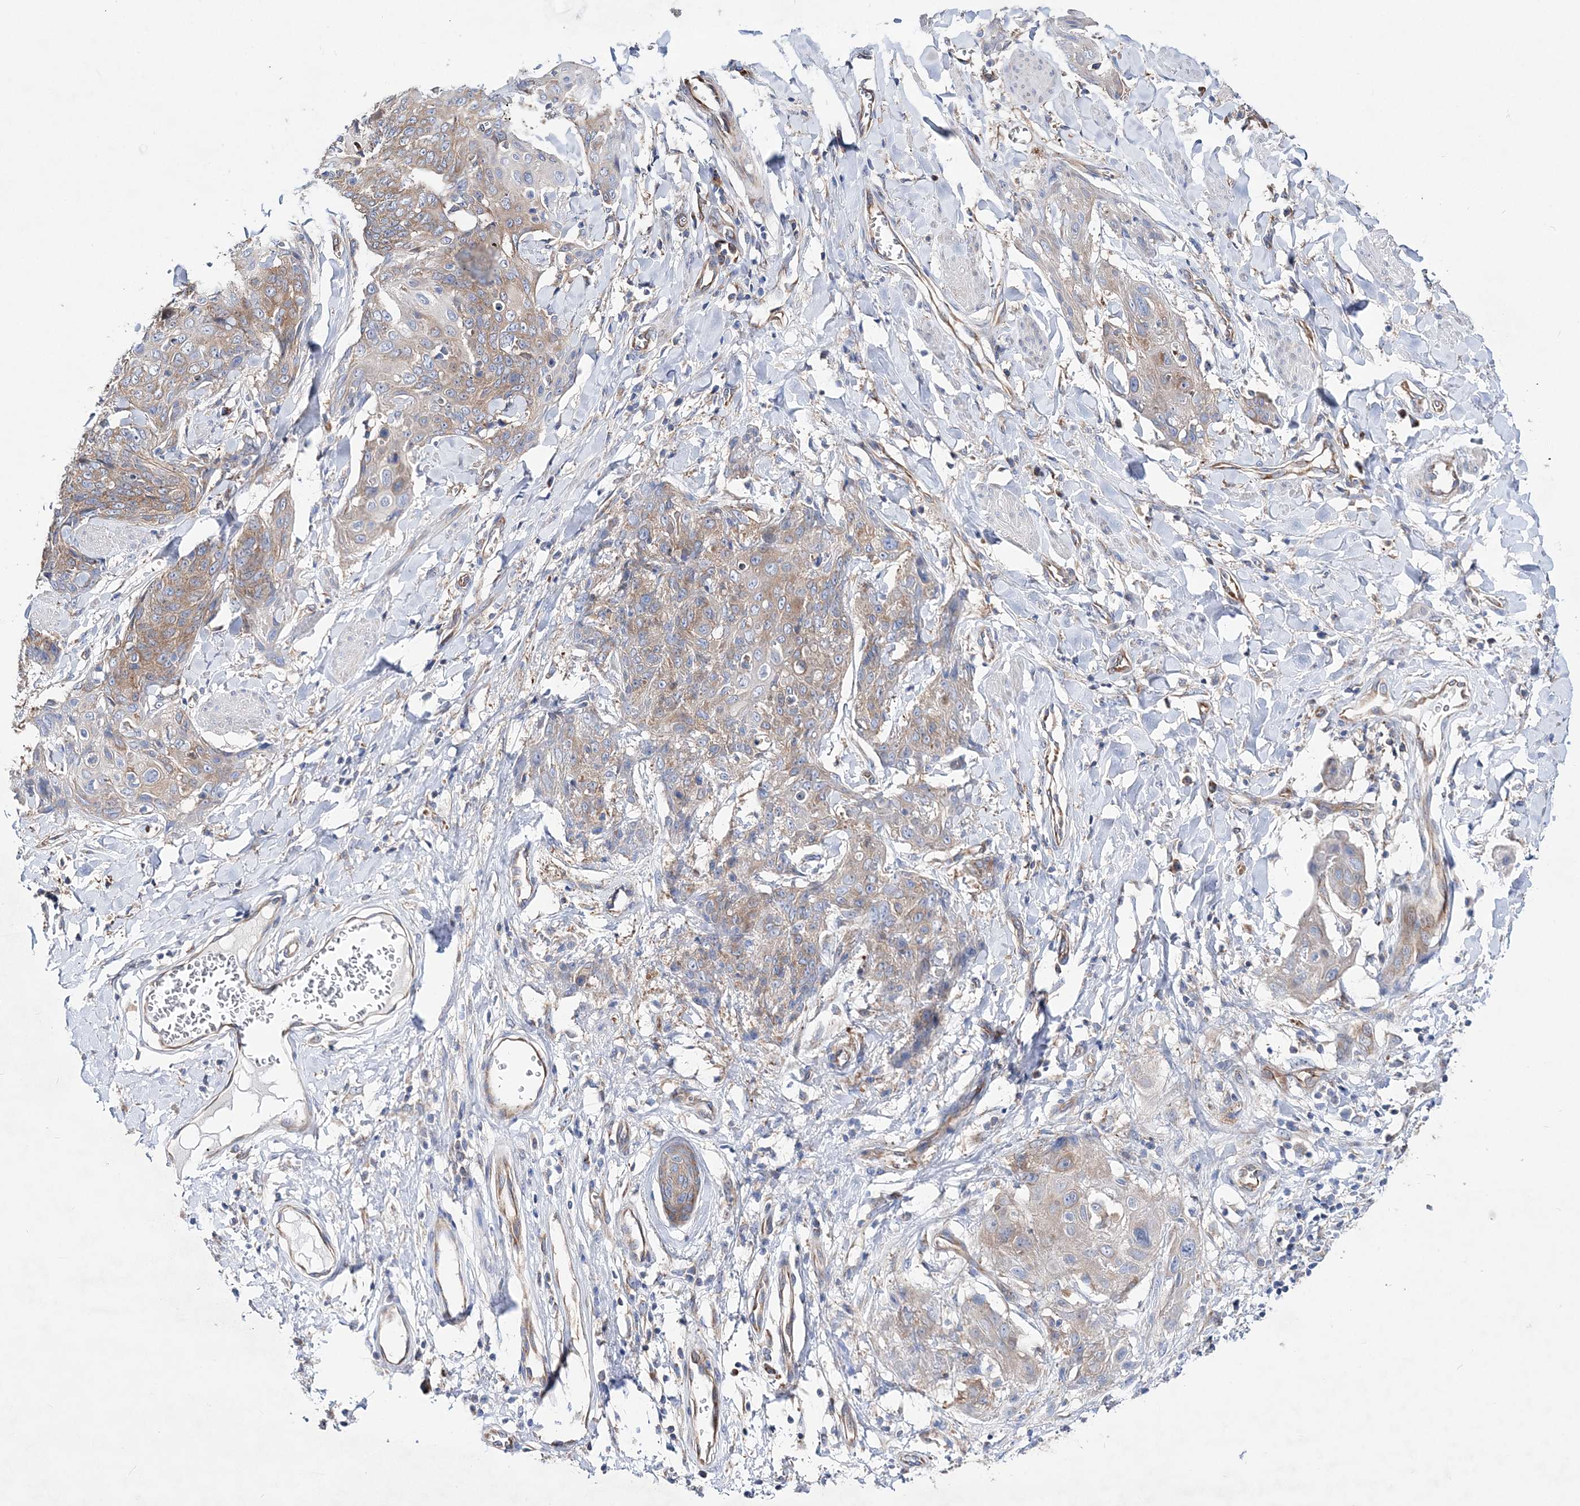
{"staining": {"intensity": "weak", "quantity": "<25%", "location": "cytoplasmic/membranous"}, "tissue": "skin cancer", "cell_type": "Tumor cells", "image_type": "cancer", "snomed": [{"axis": "morphology", "description": "Squamous cell carcinoma, NOS"}, {"axis": "topography", "description": "Skin"}, {"axis": "topography", "description": "Vulva"}], "caption": "Protein analysis of skin squamous cell carcinoma demonstrates no significant expression in tumor cells.", "gene": "JKAMP", "patient": {"sex": "female", "age": 85}}